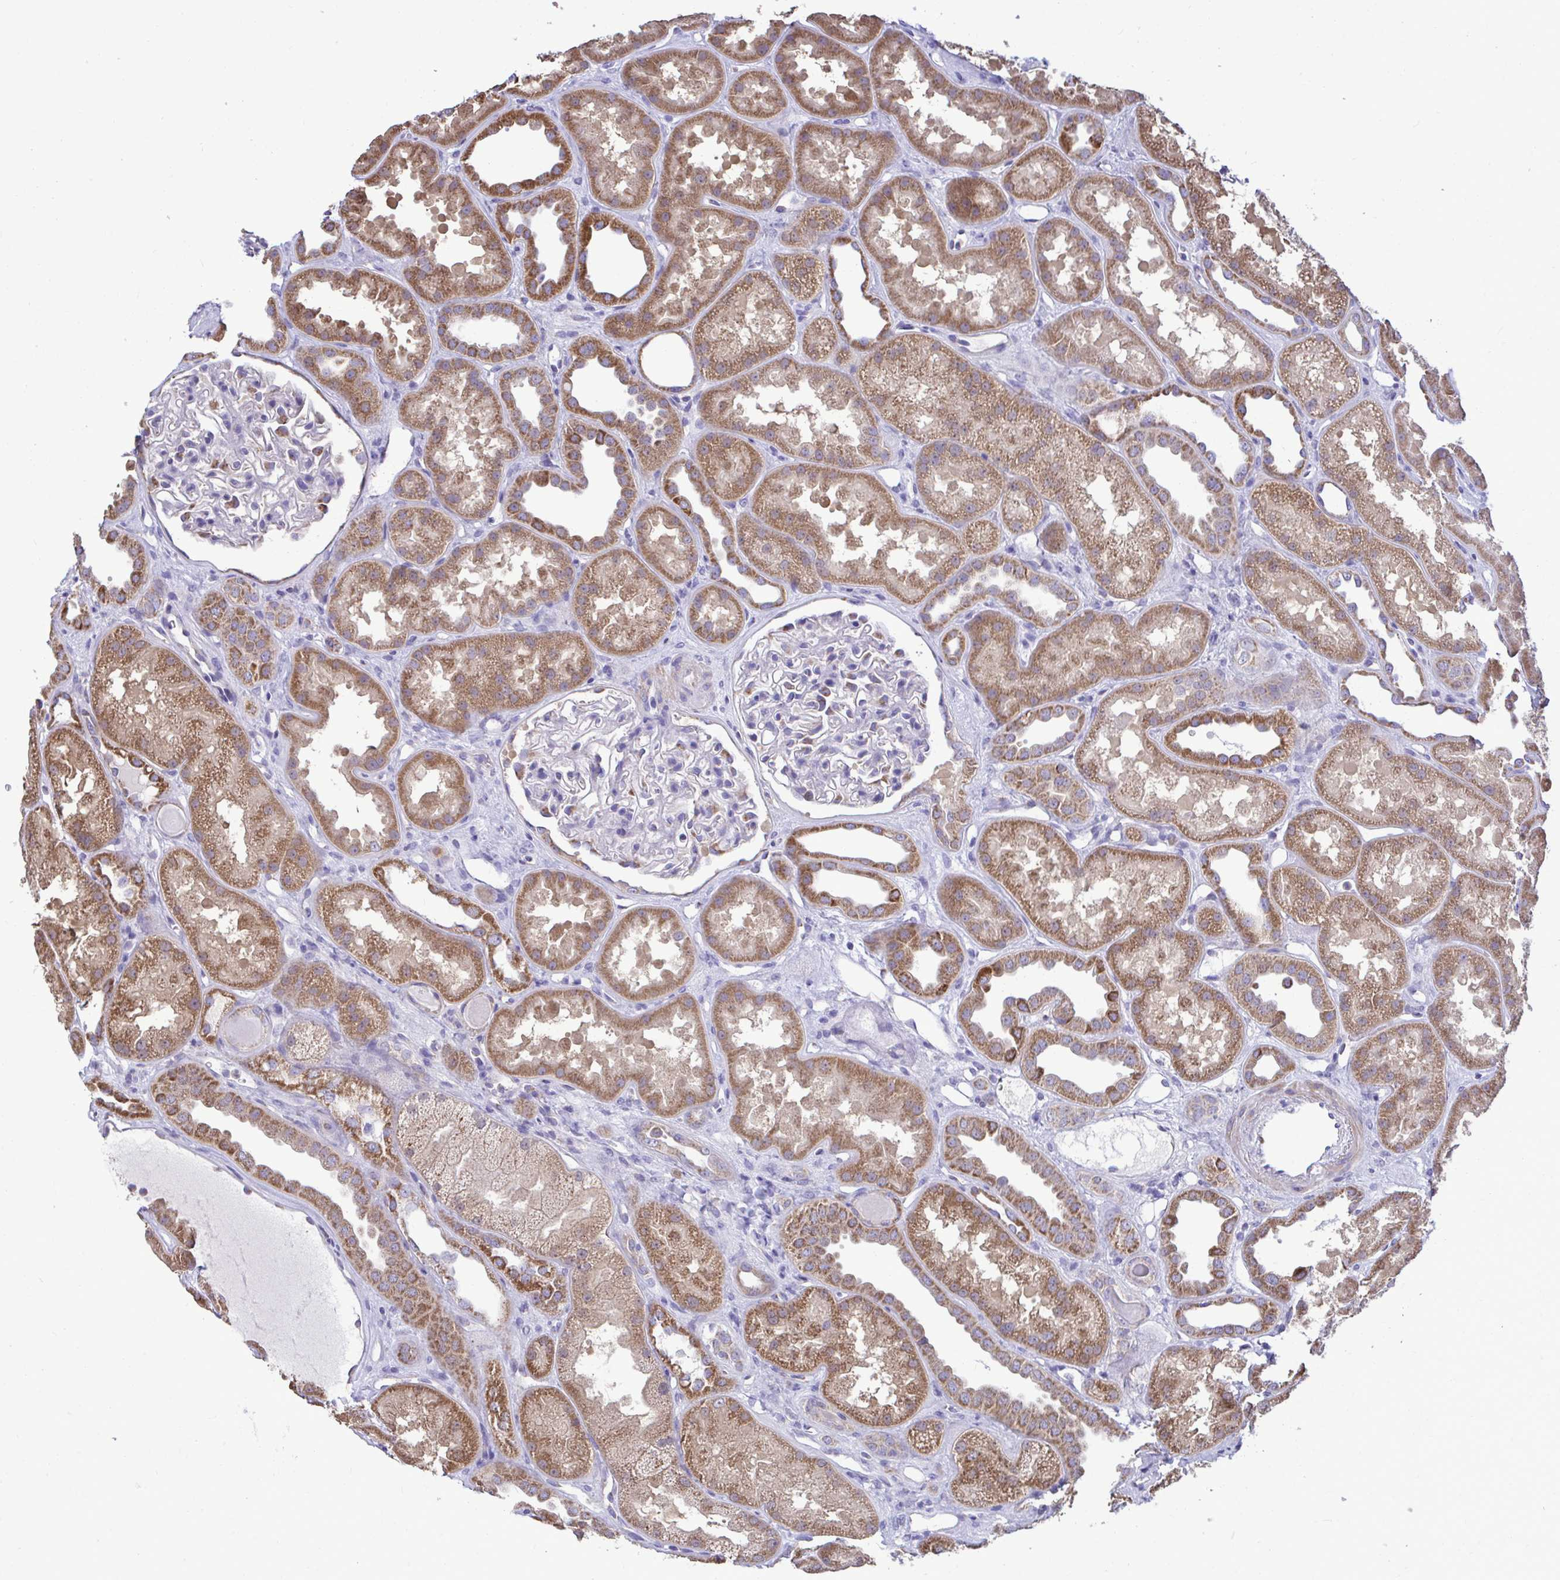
{"staining": {"intensity": "moderate", "quantity": "<25%", "location": "cytoplasmic/membranous"}, "tissue": "kidney", "cell_type": "Cells in glomeruli", "image_type": "normal", "snomed": [{"axis": "morphology", "description": "Normal tissue, NOS"}, {"axis": "topography", "description": "Kidney"}], "caption": "Benign kidney exhibits moderate cytoplasmic/membranous staining in about <25% of cells in glomeruli.", "gene": "ENSG00000269547", "patient": {"sex": "male", "age": 61}}